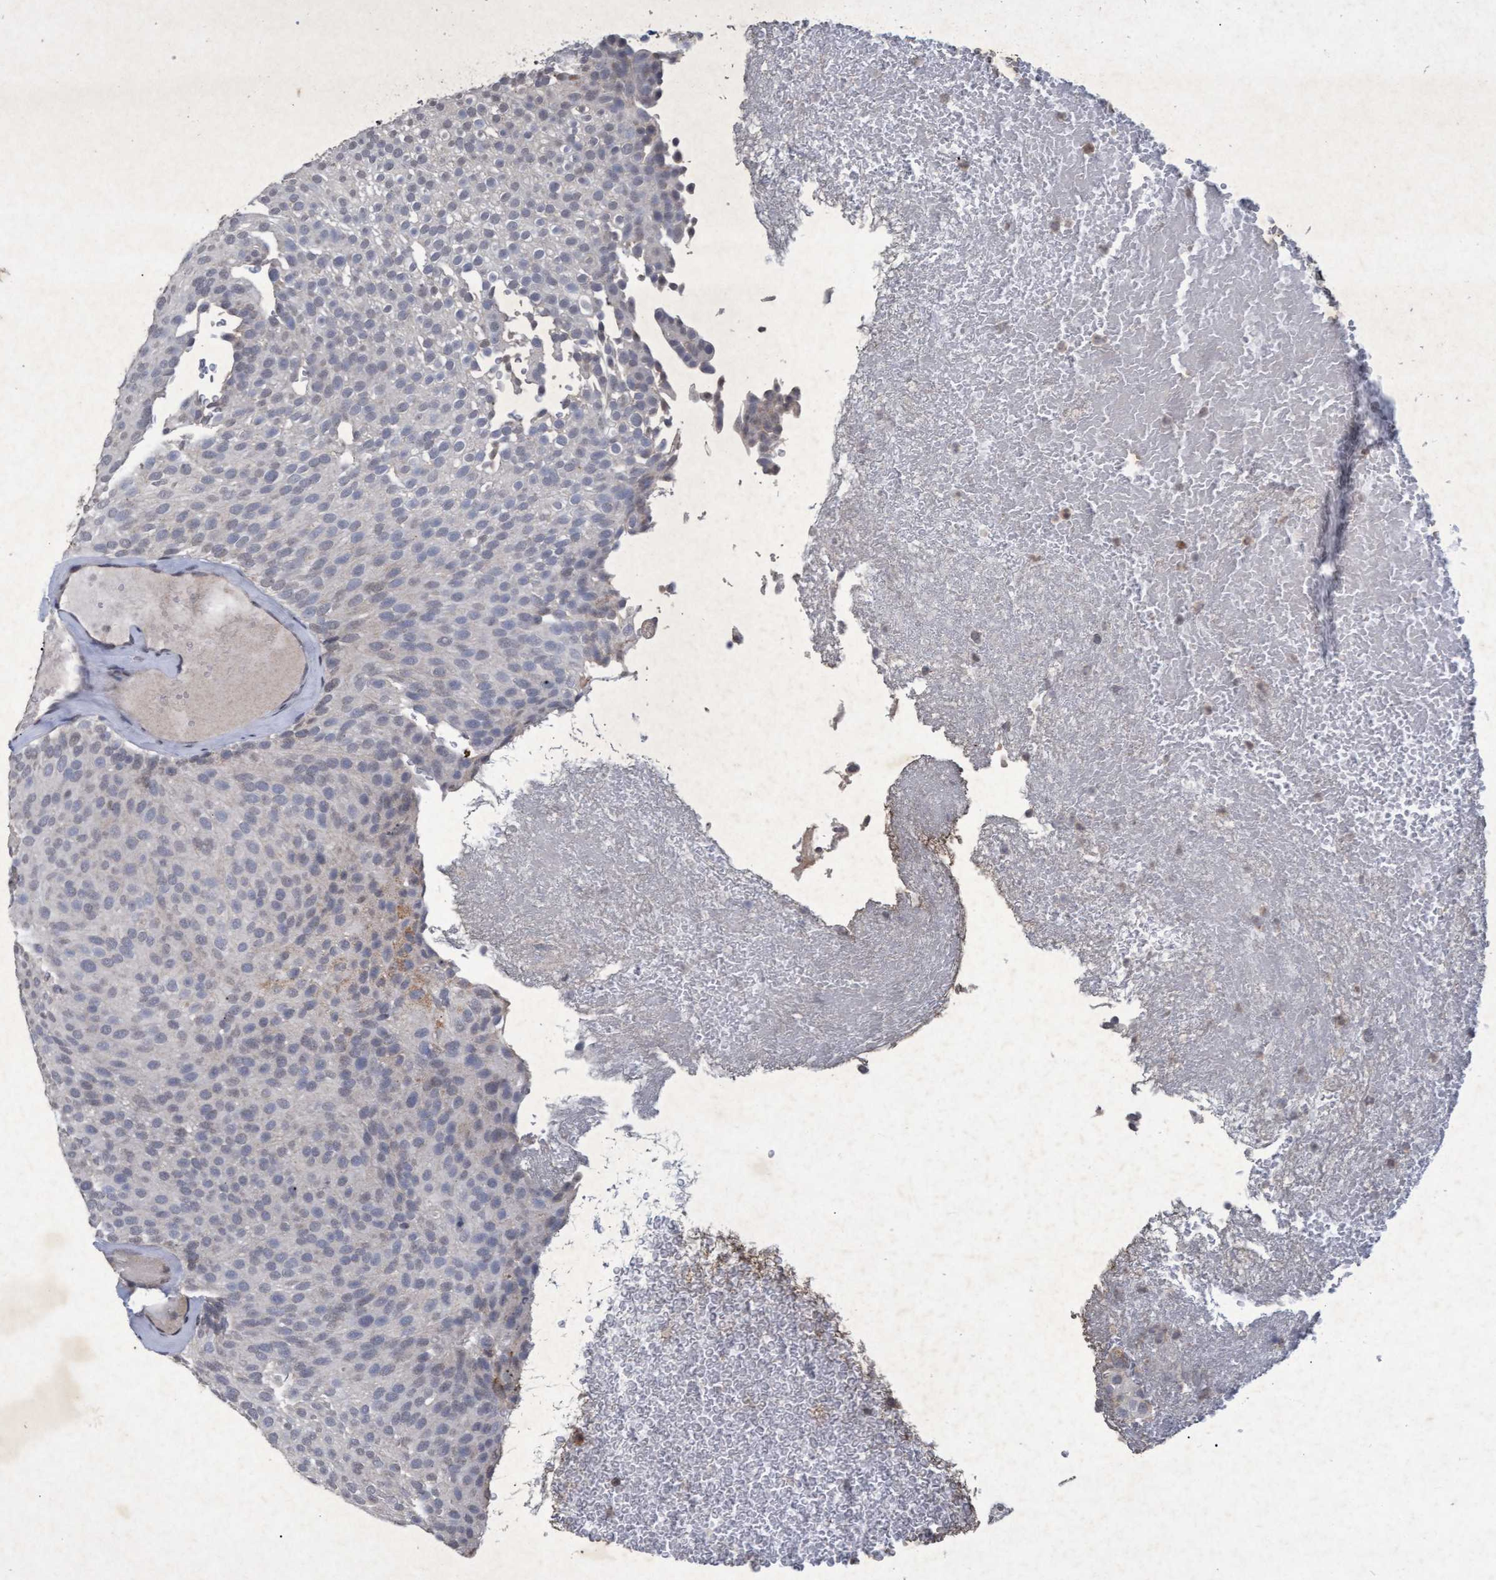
{"staining": {"intensity": "negative", "quantity": "none", "location": "none"}, "tissue": "urothelial cancer", "cell_type": "Tumor cells", "image_type": "cancer", "snomed": [{"axis": "morphology", "description": "Urothelial carcinoma, Low grade"}, {"axis": "topography", "description": "Urinary bladder"}], "caption": "The immunohistochemistry image has no significant expression in tumor cells of urothelial carcinoma (low-grade) tissue.", "gene": "GALC", "patient": {"sex": "male", "age": 78}}